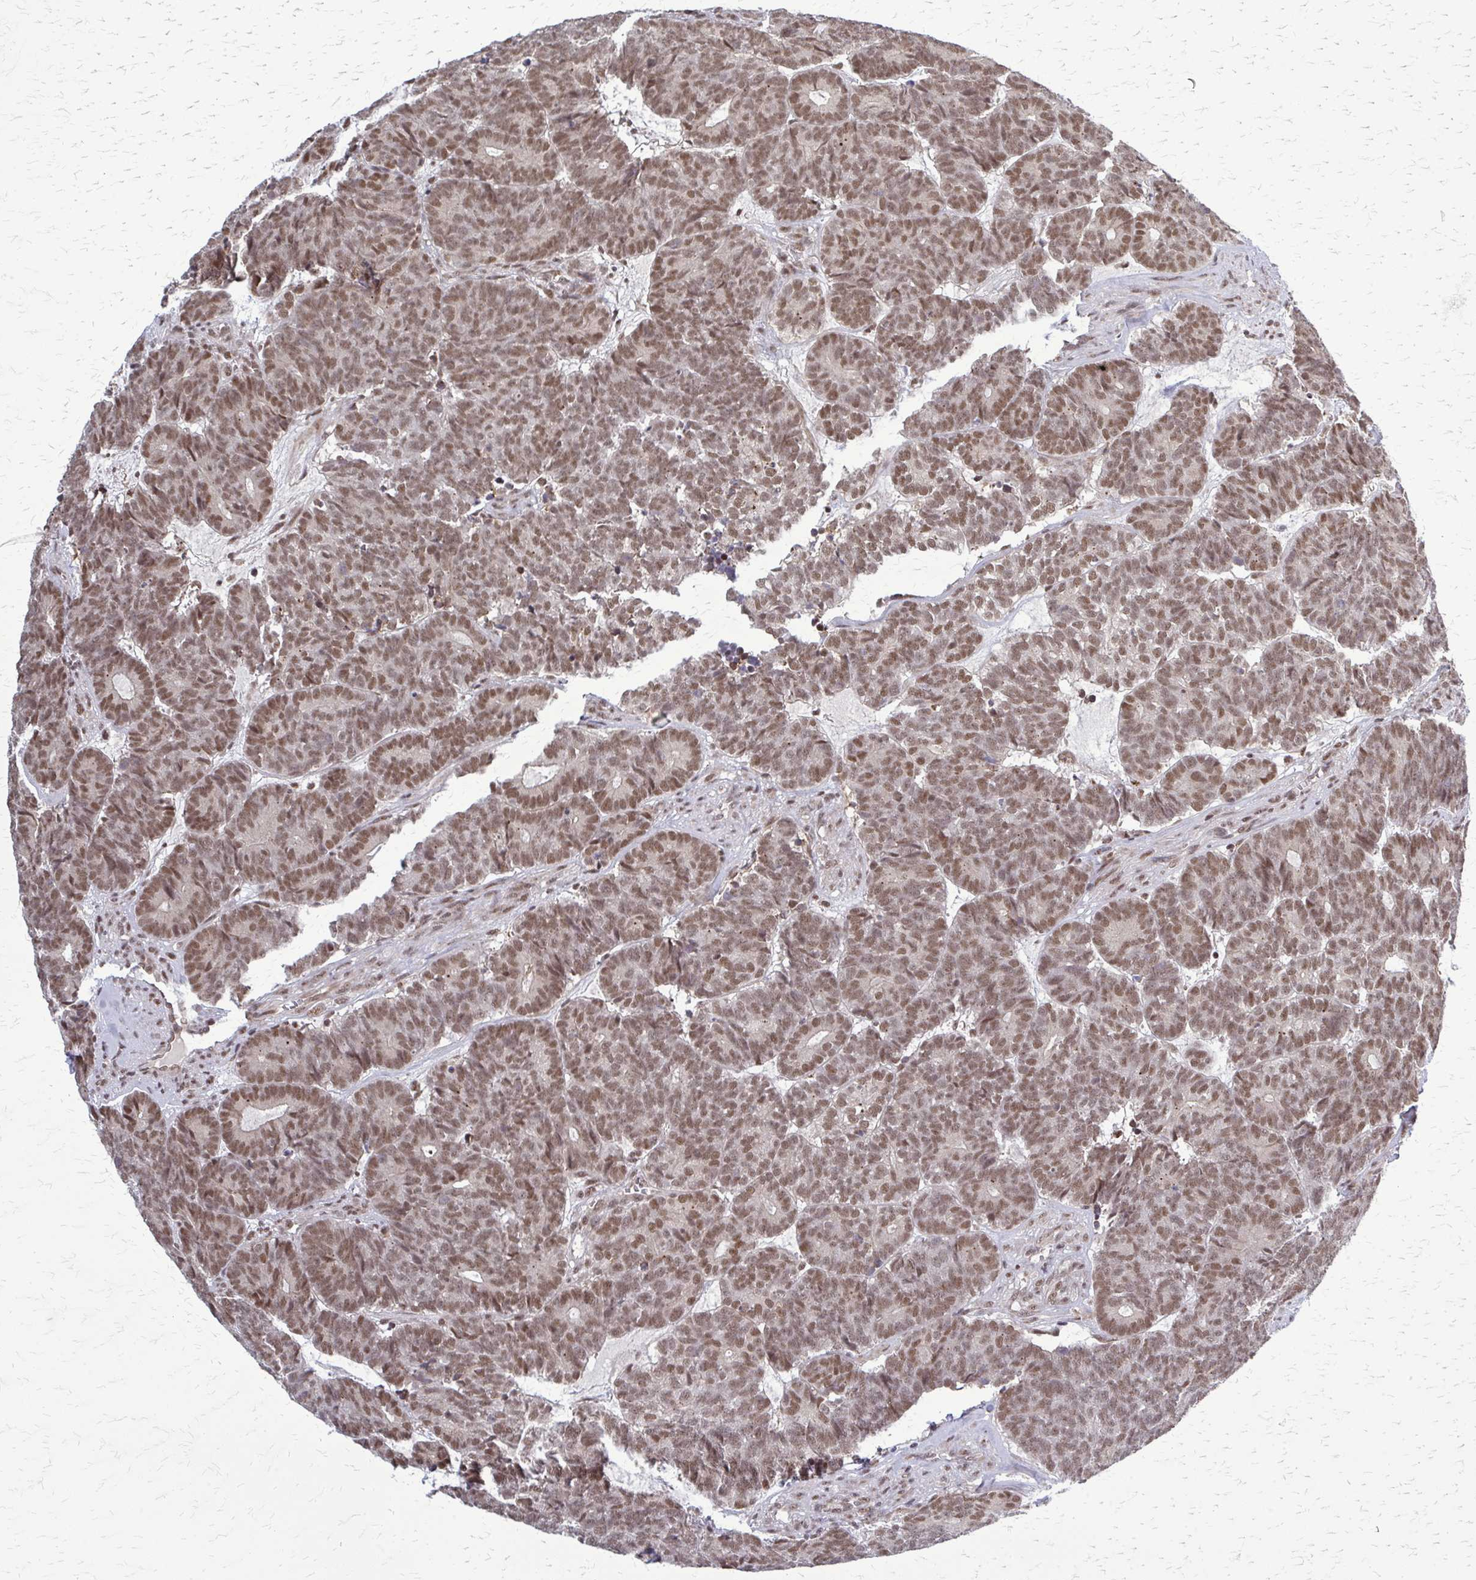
{"staining": {"intensity": "moderate", "quantity": ">75%", "location": "nuclear"}, "tissue": "head and neck cancer", "cell_type": "Tumor cells", "image_type": "cancer", "snomed": [{"axis": "morphology", "description": "Adenocarcinoma, NOS"}, {"axis": "topography", "description": "Head-Neck"}], "caption": "Immunohistochemical staining of human head and neck cancer (adenocarcinoma) shows medium levels of moderate nuclear expression in approximately >75% of tumor cells.", "gene": "HDAC3", "patient": {"sex": "female", "age": 81}}